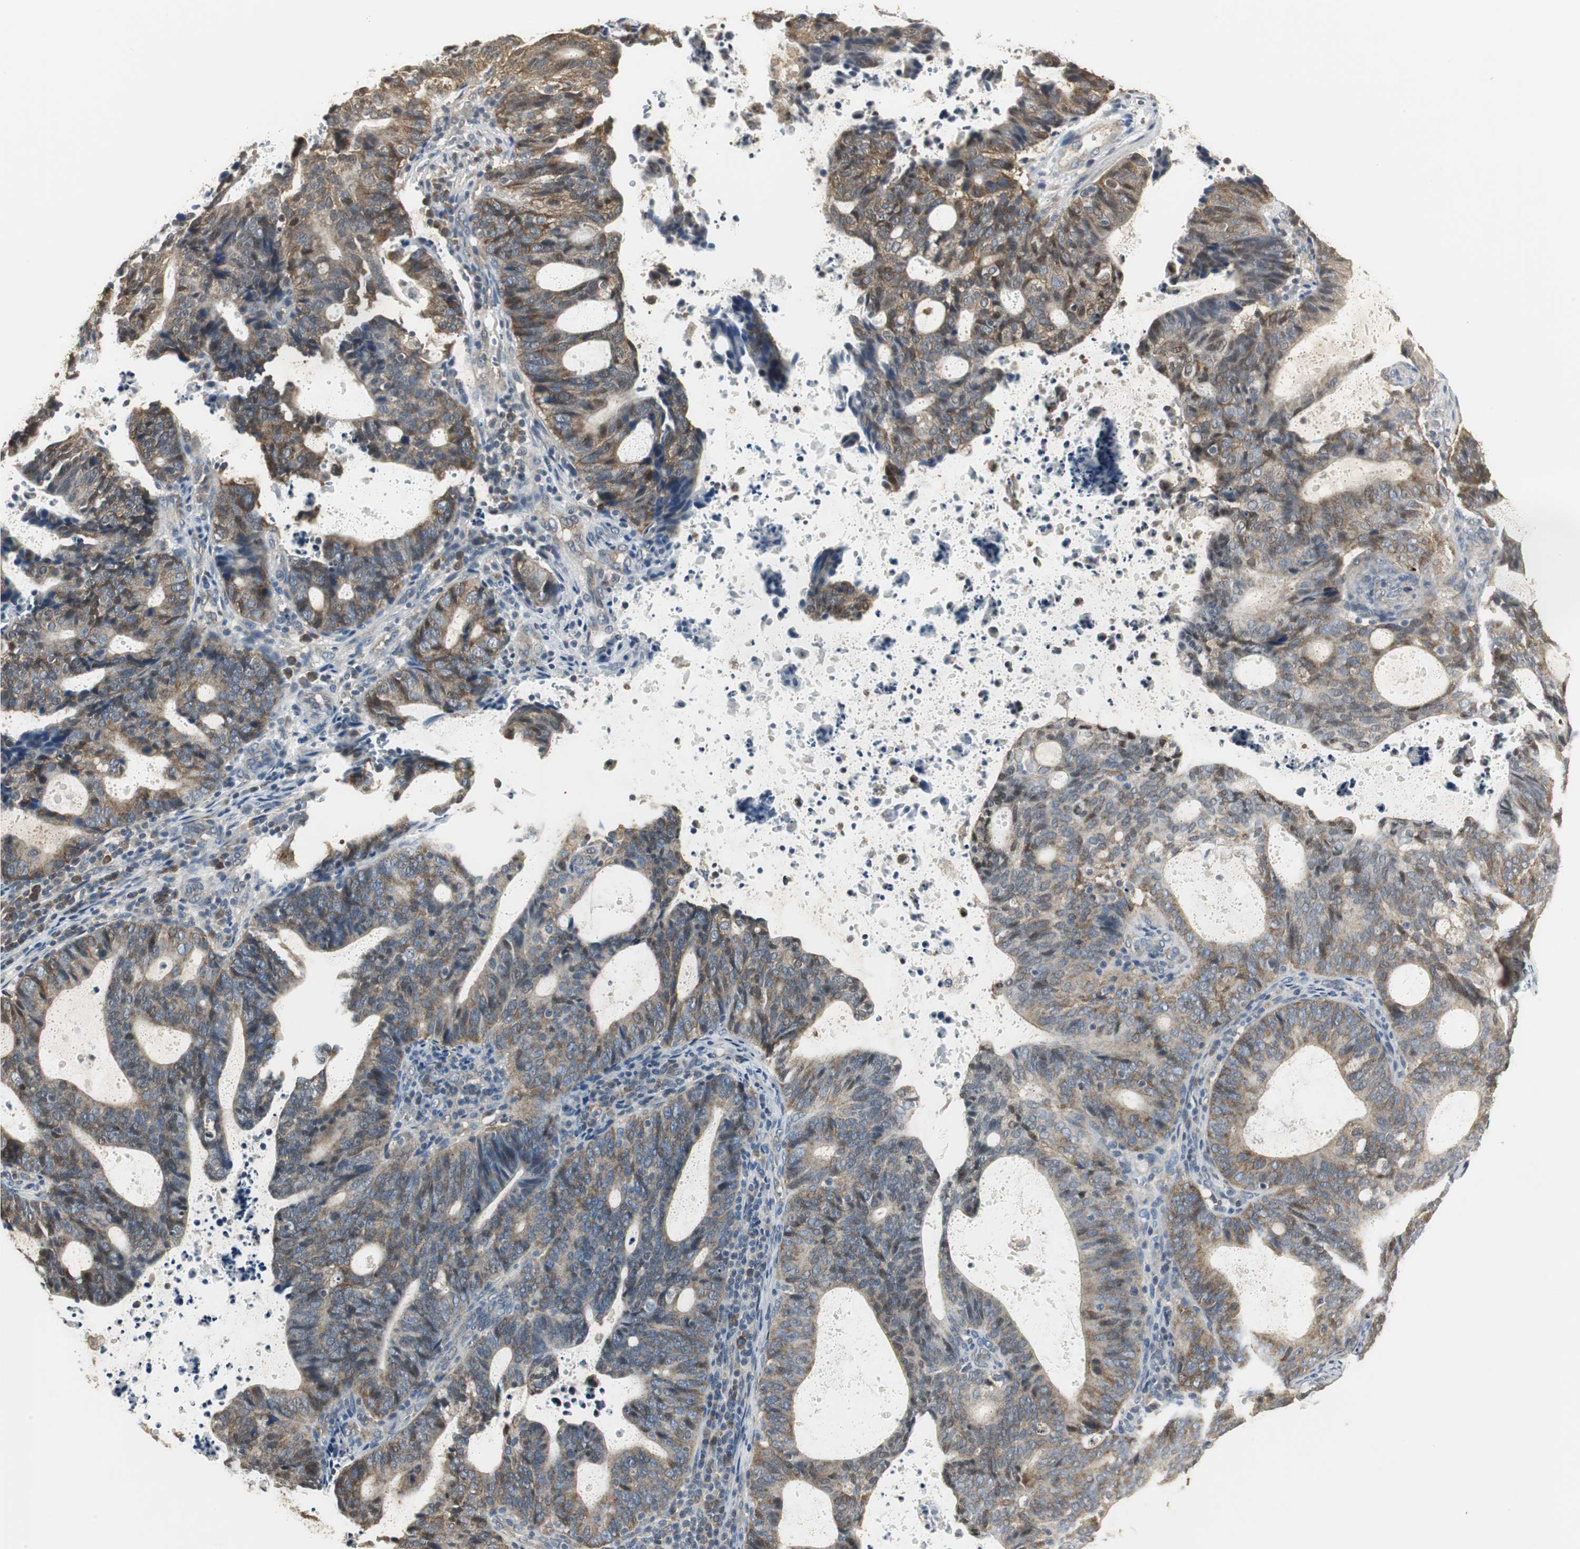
{"staining": {"intensity": "moderate", "quantity": ">75%", "location": "cytoplasmic/membranous"}, "tissue": "endometrial cancer", "cell_type": "Tumor cells", "image_type": "cancer", "snomed": [{"axis": "morphology", "description": "Adenocarcinoma, NOS"}, {"axis": "topography", "description": "Uterus"}], "caption": "Protein expression by immunohistochemistry reveals moderate cytoplasmic/membranous expression in approximately >75% of tumor cells in endometrial cancer.", "gene": "CCT5", "patient": {"sex": "female", "age": 83}}